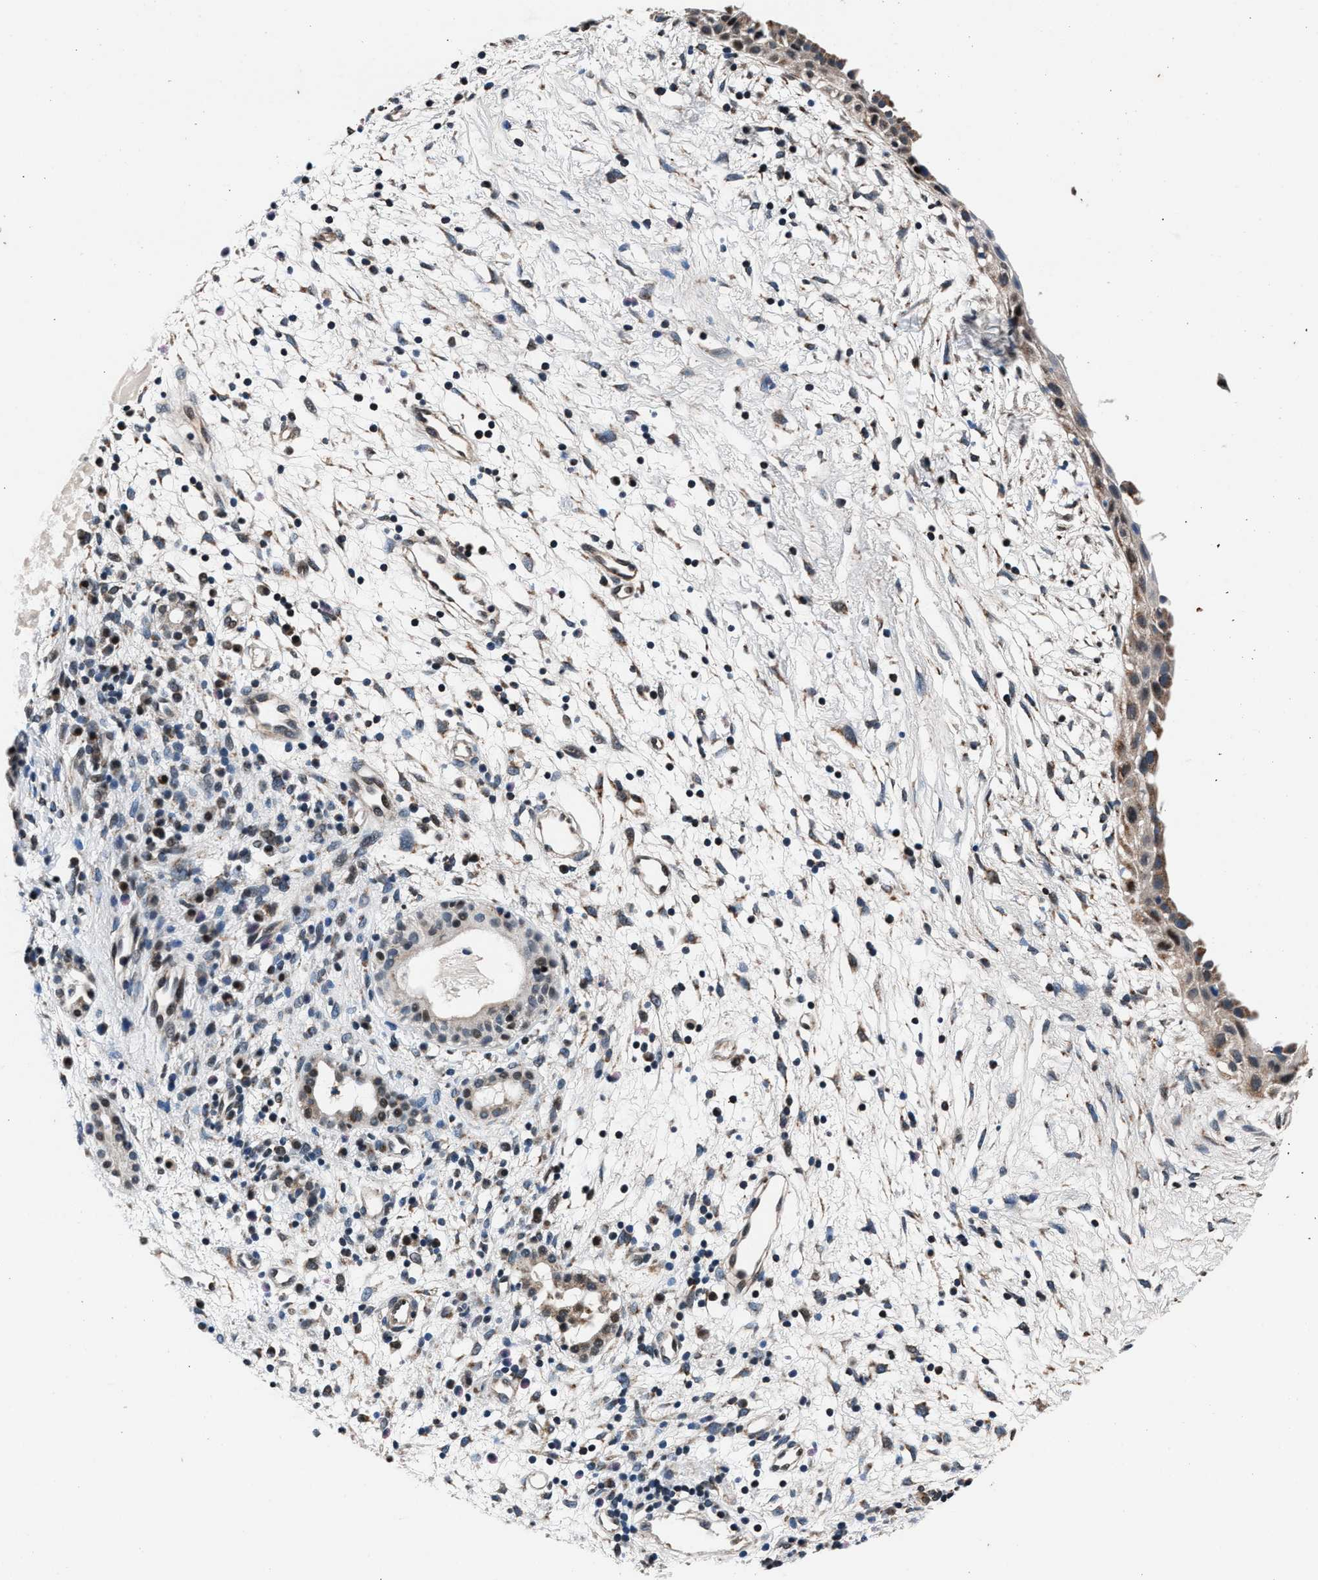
{"staining": {"intensity": "moderate", "quantity": ">75%", "location": "cytoplasmic/membranous,nuclear"}, "tissue": "nasopharynx", "cell_type": "Respiratory epithelial cells", "image_type": "normal", "snomed": [{"axis": "morphology", "description": "Normal tissue, NOS"}, {"axis": "topography", "description": "Nasopharynx"}], "caption": "A high-resolution micrograph shows immunohistochemistry staining of unremarkable nasopharynx, which reveals moderate cytoplasmic/membranous,nuclear expression in approximately >75% of respiratory epithelial cells. The staining was performed using DAB to visualize the protein expression in brown, while the nuclei were stained in blue with hematoxylin (Magnification: 20x).", "gene": "PRRC2B", "patient": {"sex": "male", "age": 22}}